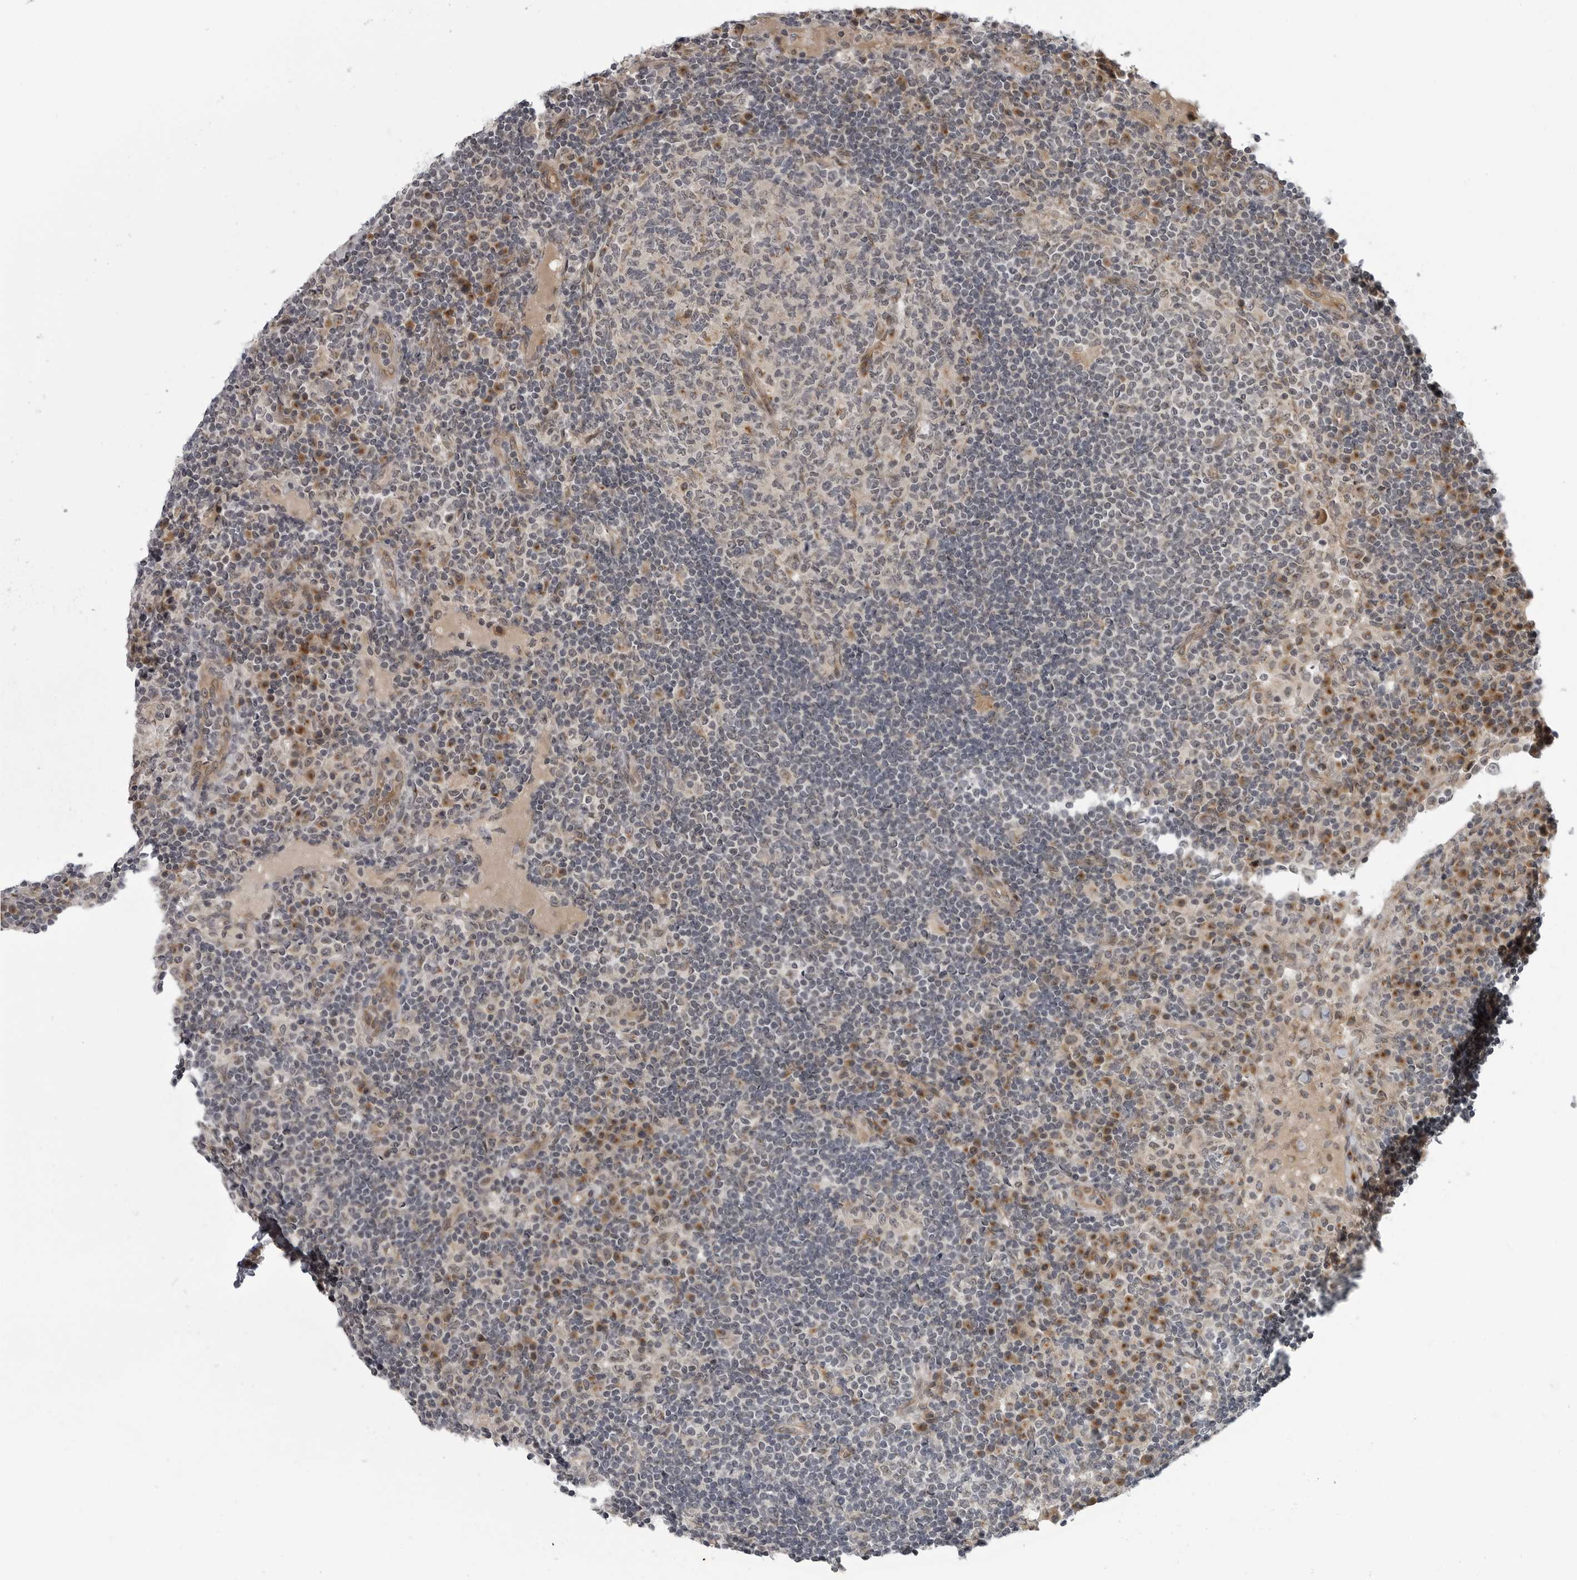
{"staining": {"intensity": "weak", "quantity": "<25%", "location": "nuclear"}, "tissue": "lymph node", "cell_type": "Germinal center cells", "image_type": "normal", "snomed": [{"axis": "morphology", "description": "Normal tissue, NOS"}, {"axis": "topography", "description": "Lymph node"}], "caption": "The IHC image has no significant expression in germinal center cells of lymph node.", "gene": "LRRC45", "patient": {"sex": "female", "age": 53}}